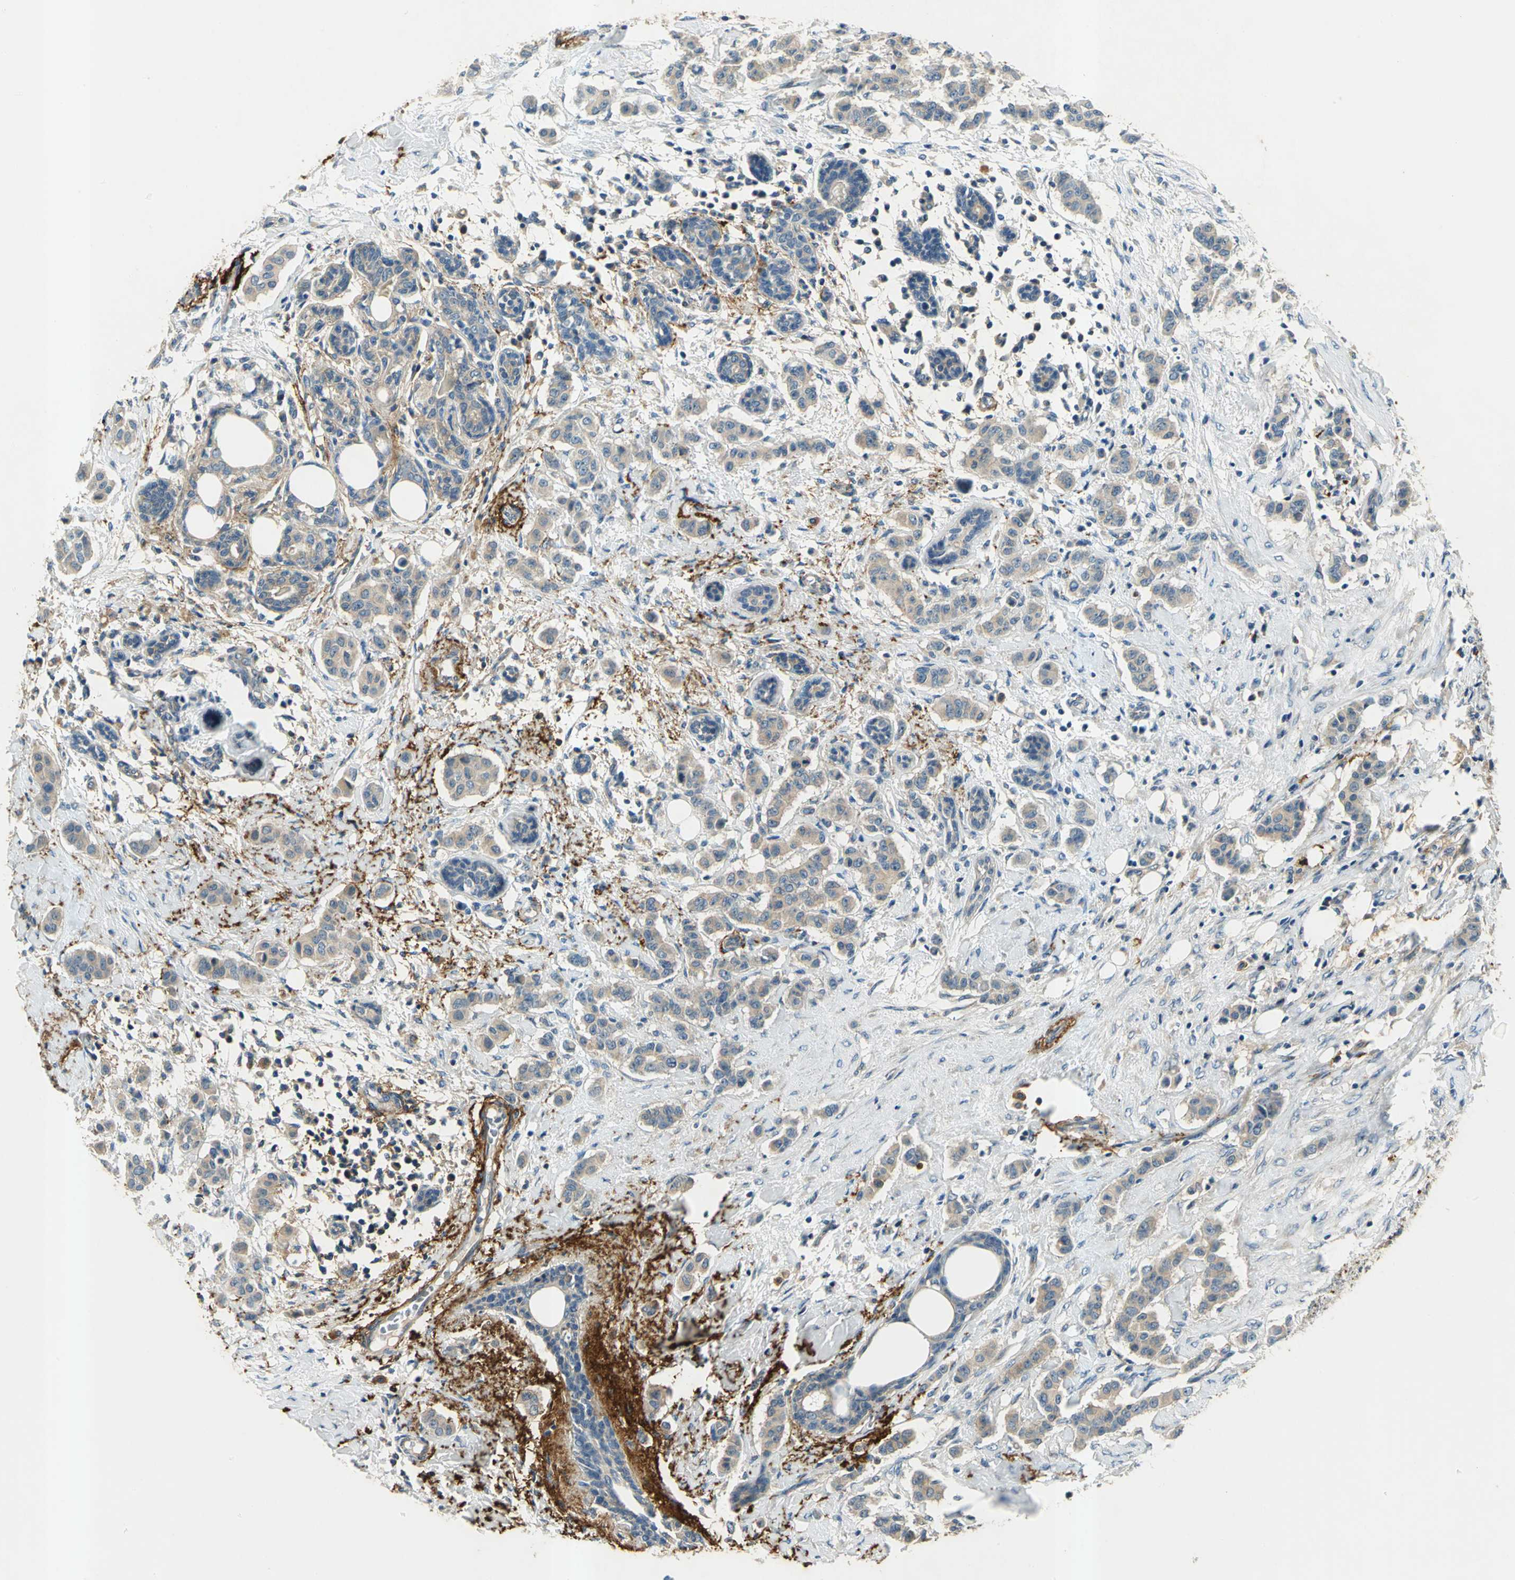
{"staining": {"intensity": "weak", "quantity": ">75%", "location": "cytoplasmic/membranous"}, "tissue": "breast cancer", "cell_type": "Tumor cells", "image_type": "cancer", "snomed": [{"axis": "morphology", "description": "Duct carcinoma"}, {"axis": "topography", "description": "Breast"}], "caption": "Protein expression analysis of breast infiltrating ductal carcinoma exhibits weak cytoplasmic/membranous expression in about >75% of tumor cells.", "gene": "SLC16A7", "patient": {"sex": "female", "age": 40}}